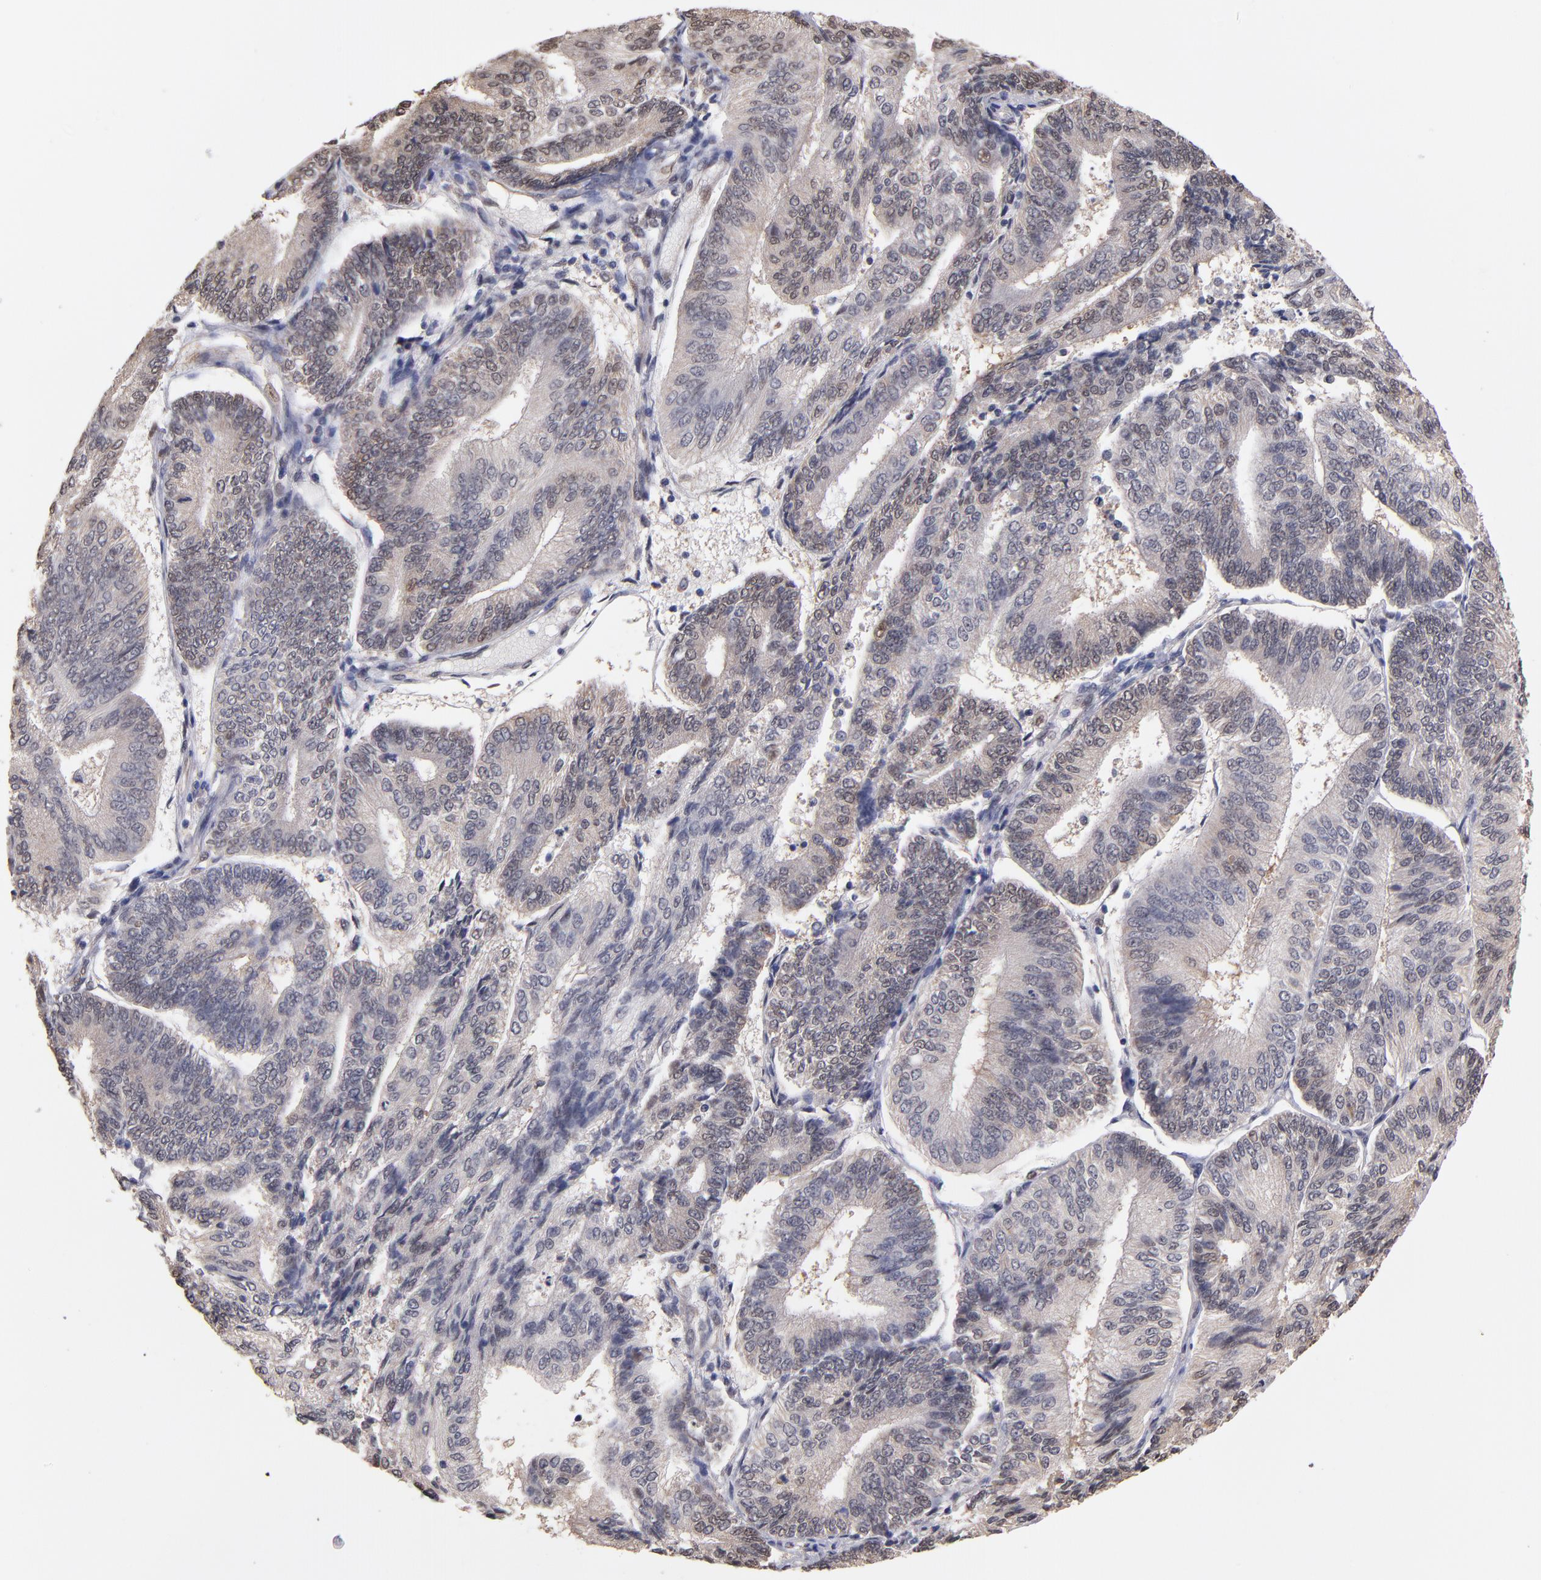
{"staining": {"intensity": "weak", "quantity": "<25%", "location": "cytoplasmic/membranous,nuclear"}, "tissue": "endometrial cancer", "cell_type": "Tumor cells", "image_type": "cancer", "snomed": [{"axis": "morphology", "description": "Adenocarcinoma, NOS"}, {"axis": "topography", "description": "Endometrium"}], "caption": "There is no significant expression in tumor cells of endometrial adenocarcinoma.", "gene": "PSMD10", "patient": {"sex": "female", "age": 55}}